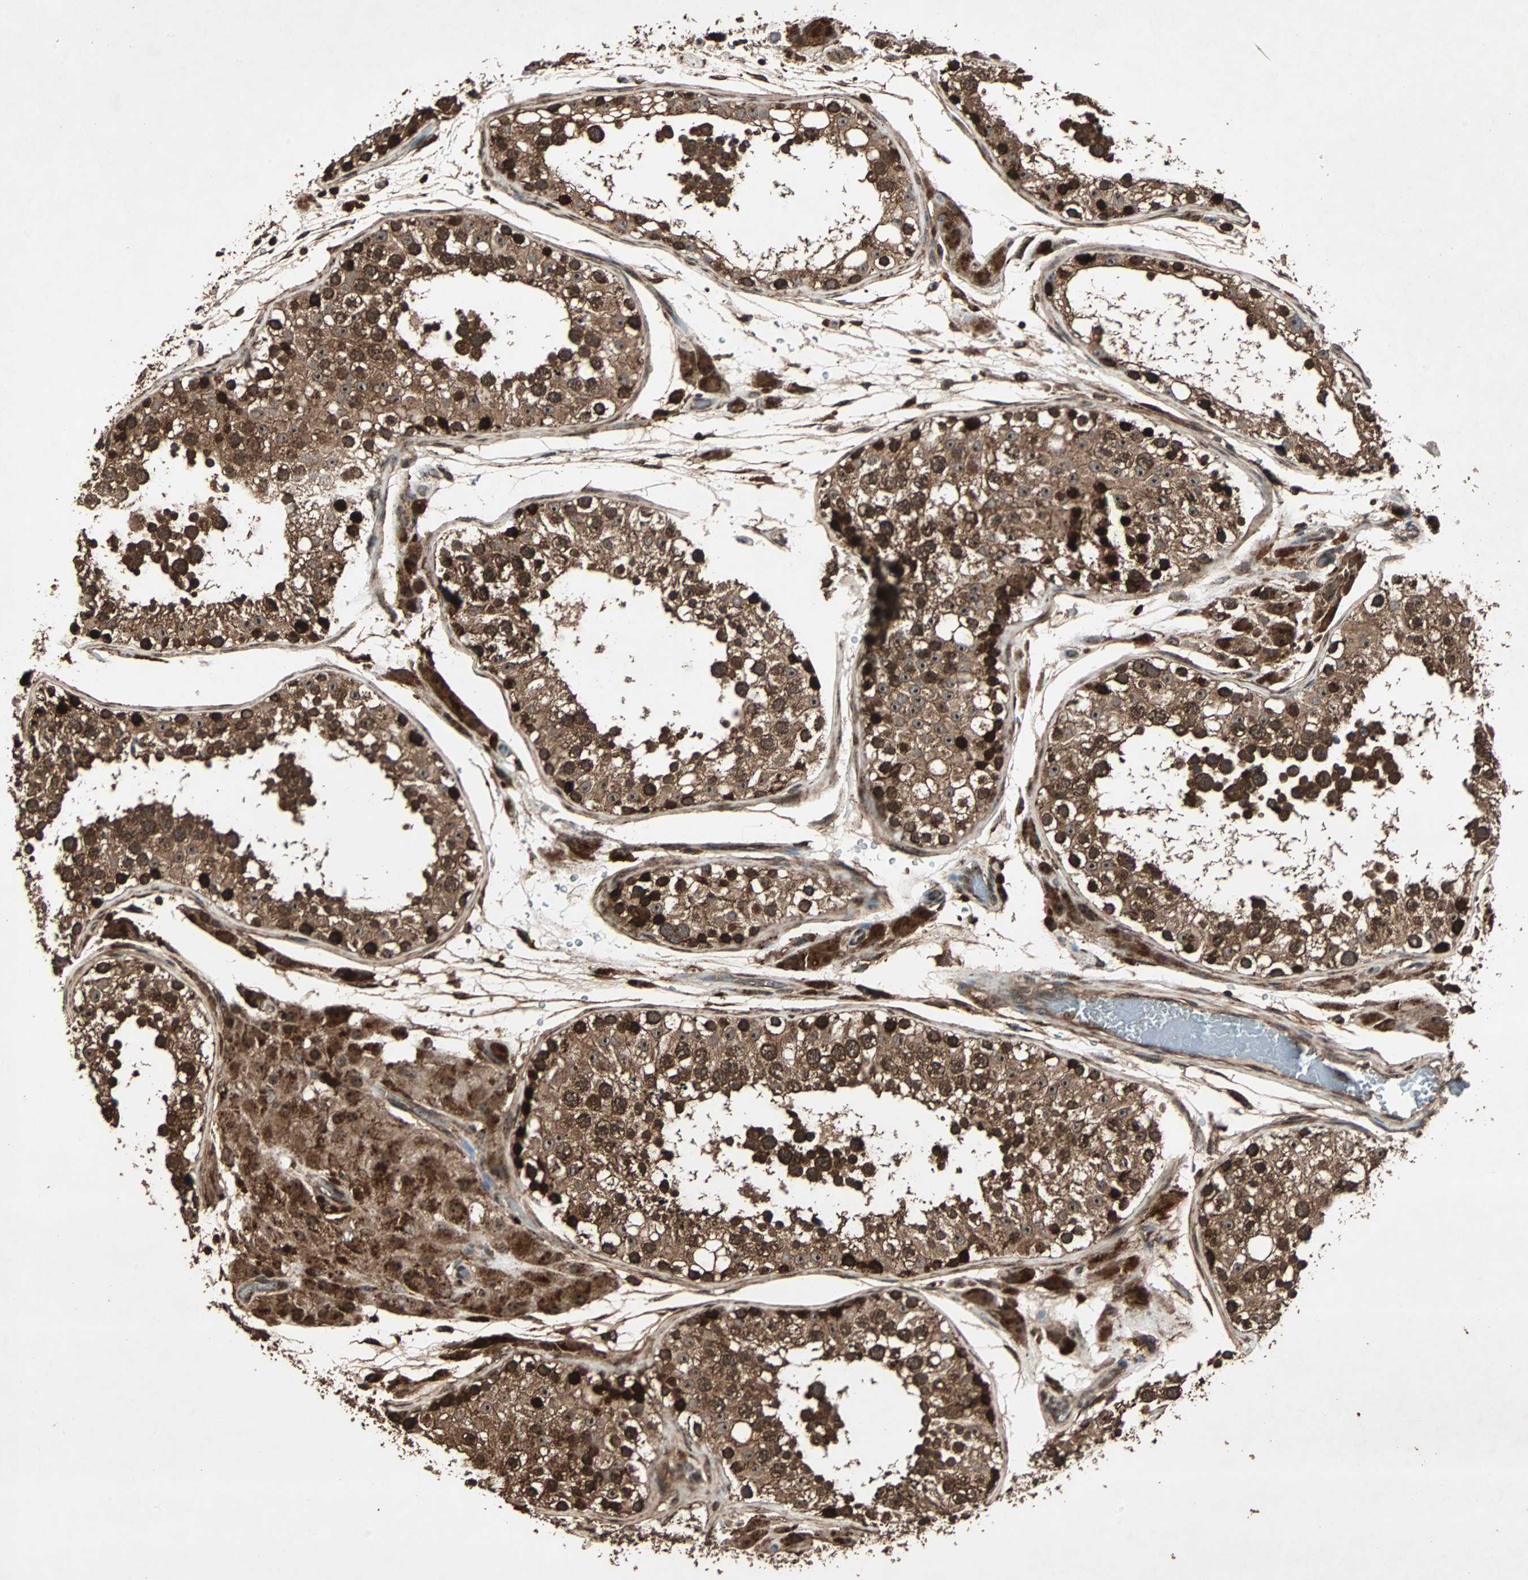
{"staining": {"intensity": "strong", "quantity": ">75%", "location": "cytoplasmic/membranous,nuclear"}, "tissue": "testis", "cell_type": "Cells in seminiferous ducts", "image_type": "normal", "snomed": [{"axis": "morphology", "description": "Normal tissue, NOS"}, {"axis": "topography", "description": "Testis"}], "caption": "DAB (3,3'-diaminobenzidine) immunohistochemical staining of unremarkable human testis exhibits strong cytoplasmic/membranous,nuclear protein positivity in about >75% of cells in seminiferous ducts. (Stains: DAB in brown, nuclei in blue, Microscopy: brightfield microscopy at high magnification).", "gene": "LAMTOR5", "patient": {"sex": "male", "age": 26}}